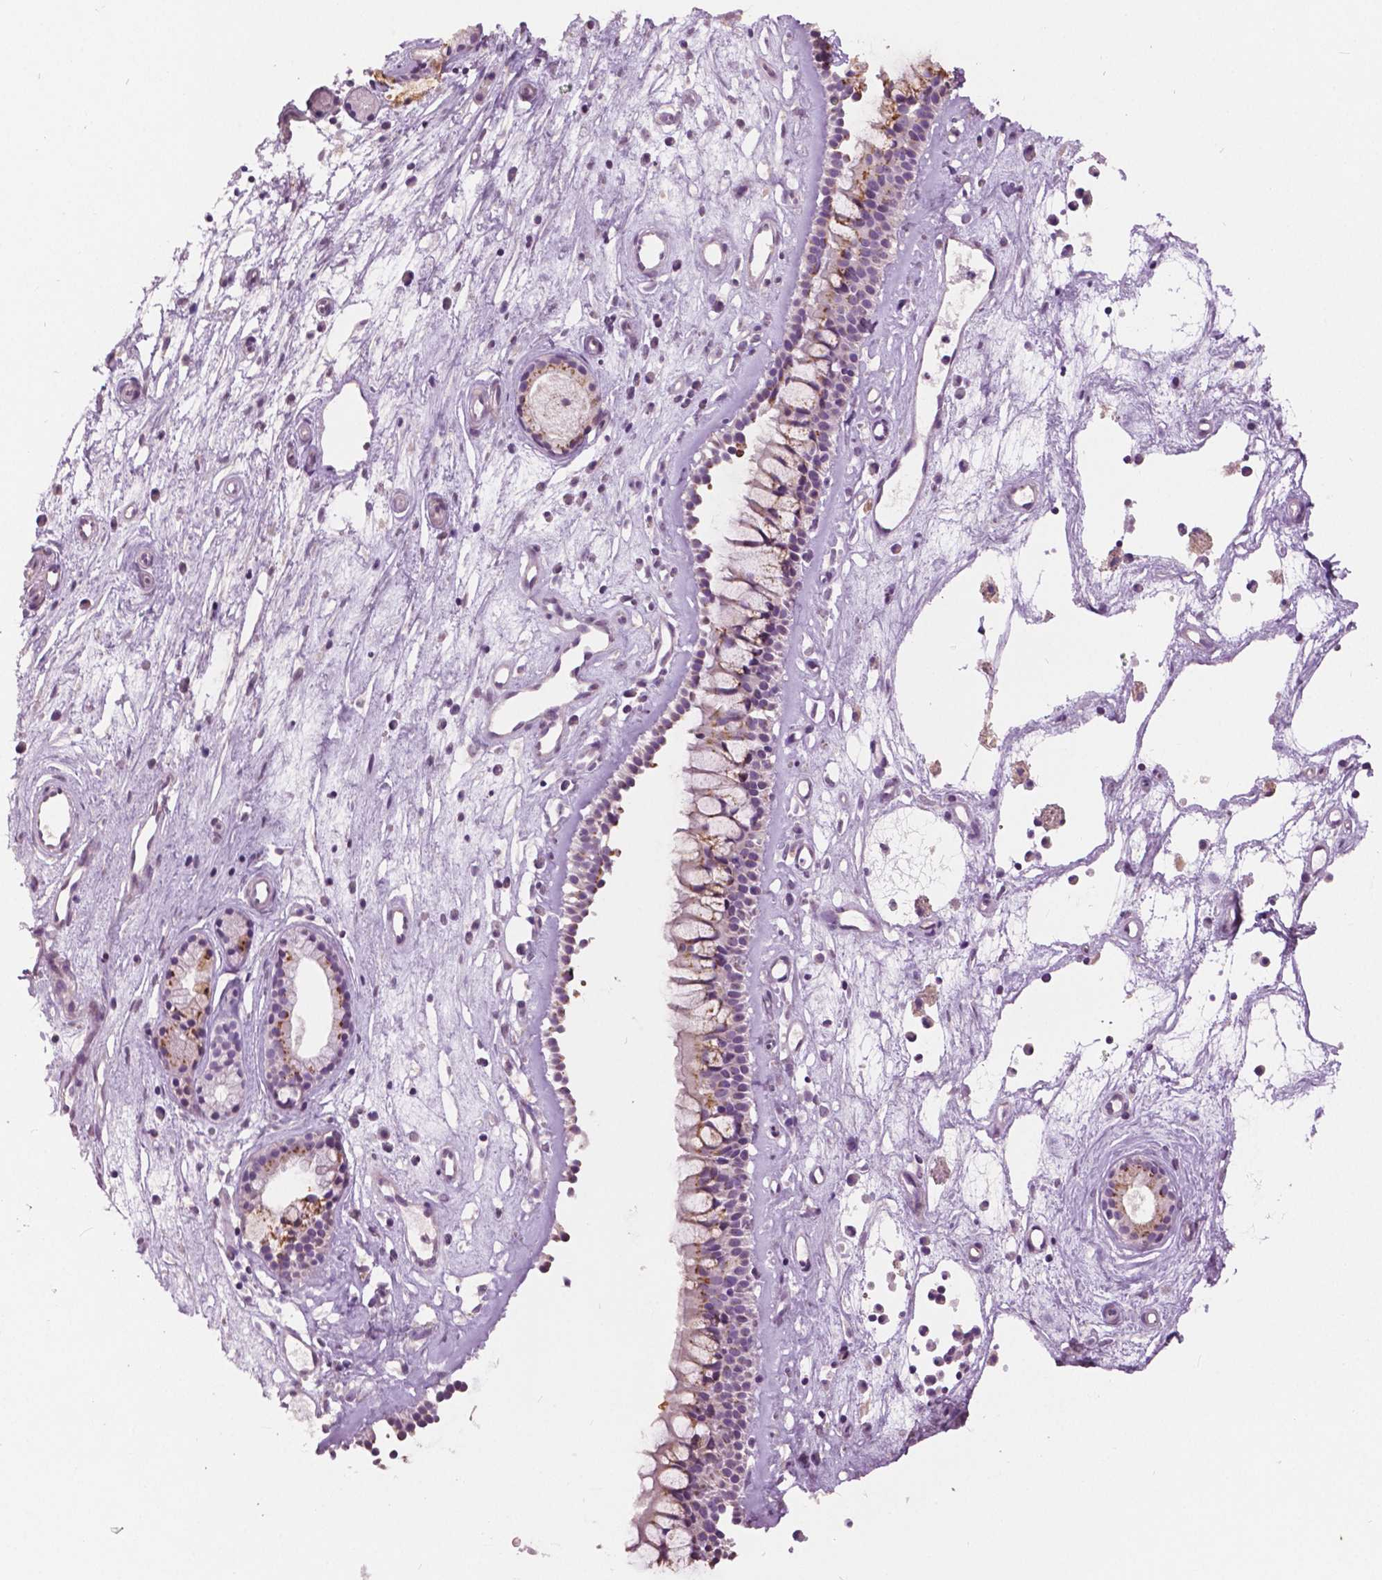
{"staining": {"intensity": "moderate", "quantity": "<25%", "location": "cytoplasmic/membranous"}, "tissue": "nasopharynx", "cell_type": "Respiratory epithelial cells", "image_type": "normal", "snomed": [{"axis": "morphology", "description": "Normal tissue, NOS"}, {"axis": "topography", "description": "Nasopharynx"}], "caption": "A micrograph of nasopharynx stained for a protein exhibits moderate cytoplasmic/membranous brown staining in respiratory epithelial cells.", "gene": "GRIN2A", "patient": {"sex": "female", "age": 52}}